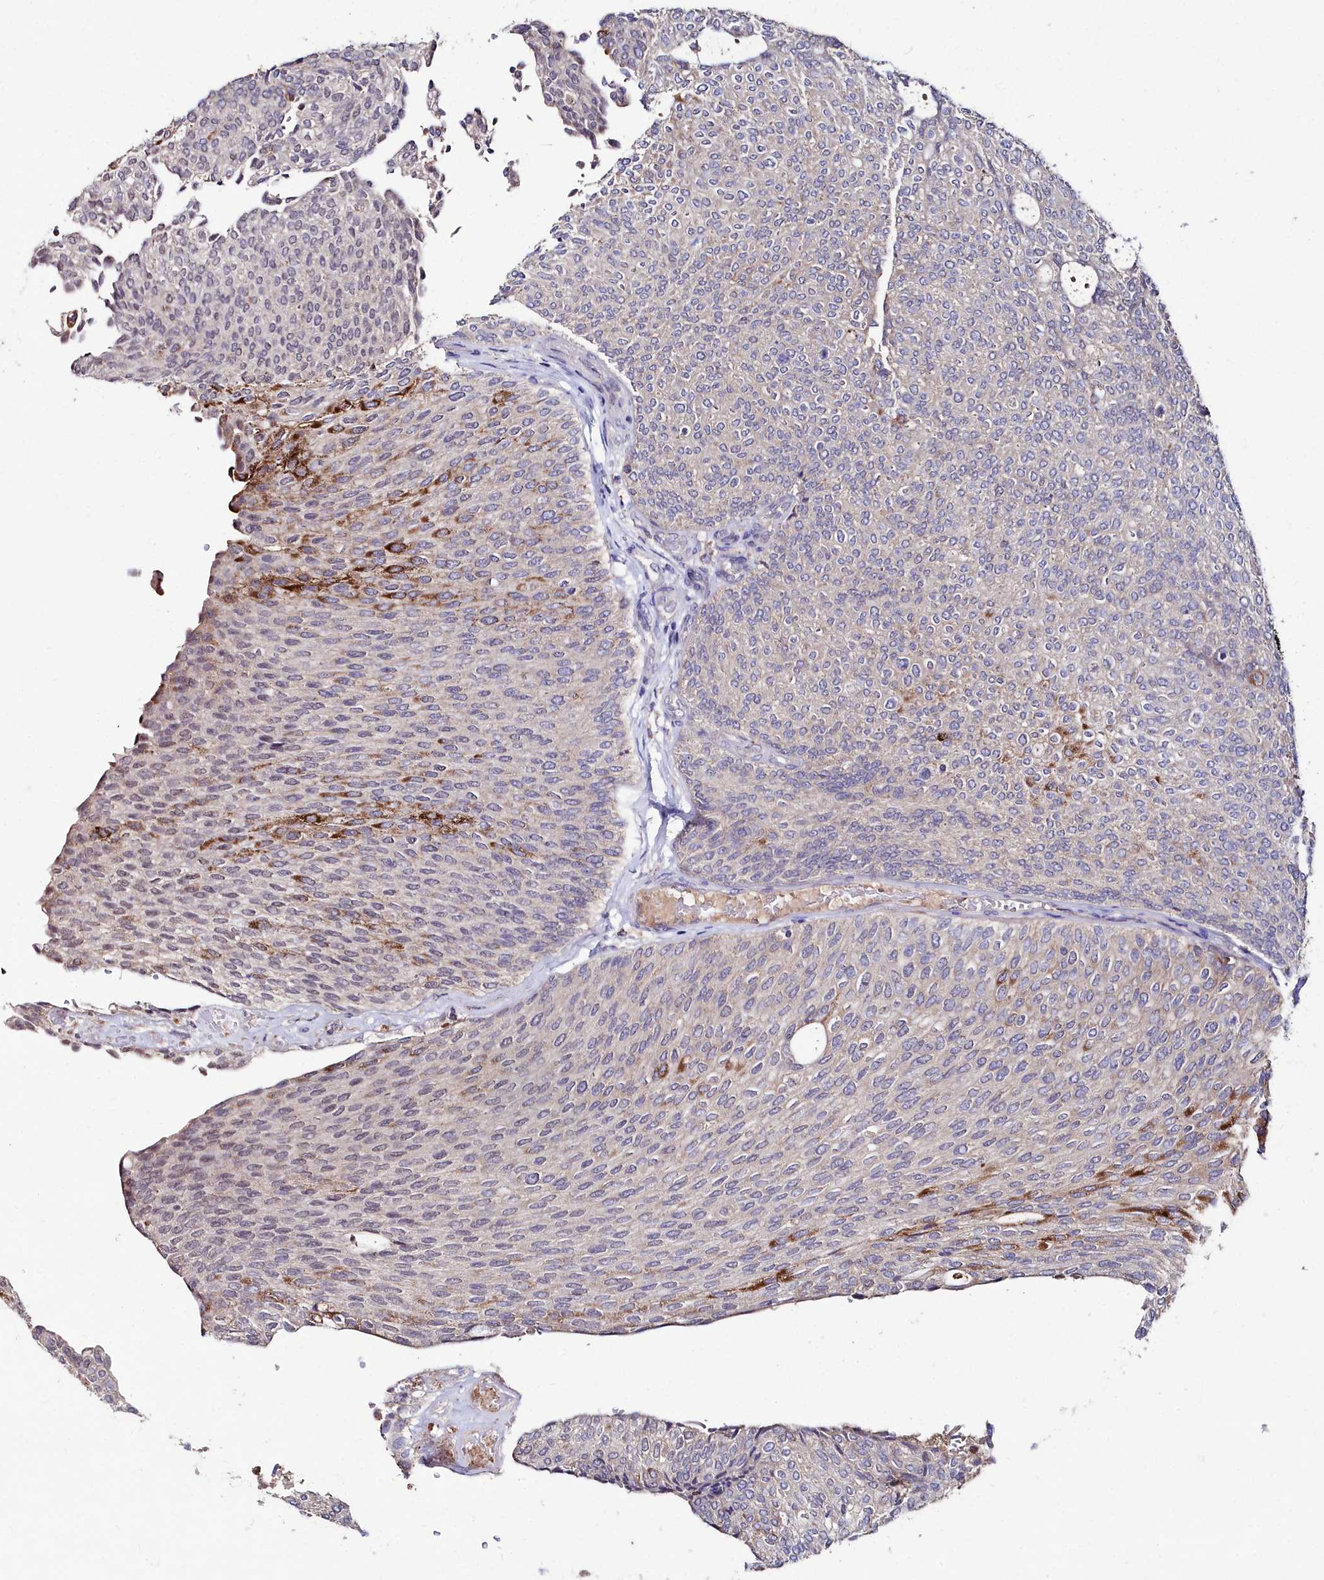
{"staining": {"intensity": "strong", "quantity": "<25%", "location": "cytoplasmic/membranous"}, "tissue": "urothelial cancer", "cell_type": "Tumor cells", "image_type": "cancer", "snomed": [{"axis": "morphology", "description": "Urothelial carcinoma, Low grade"}, {"axis": "topography", "description": "Urinary bladder"}], "caption": "Immunohistochemical staining of human low-grade urothelial carcinoma shows strong cytoplasmic/membranous protein positivity in about <25% of tumor cells. (Brightfield microscopy of DAB IHC at high magnification).", "gene": "AMBRA1", "patient": {"sex": "female", "age": 79}}